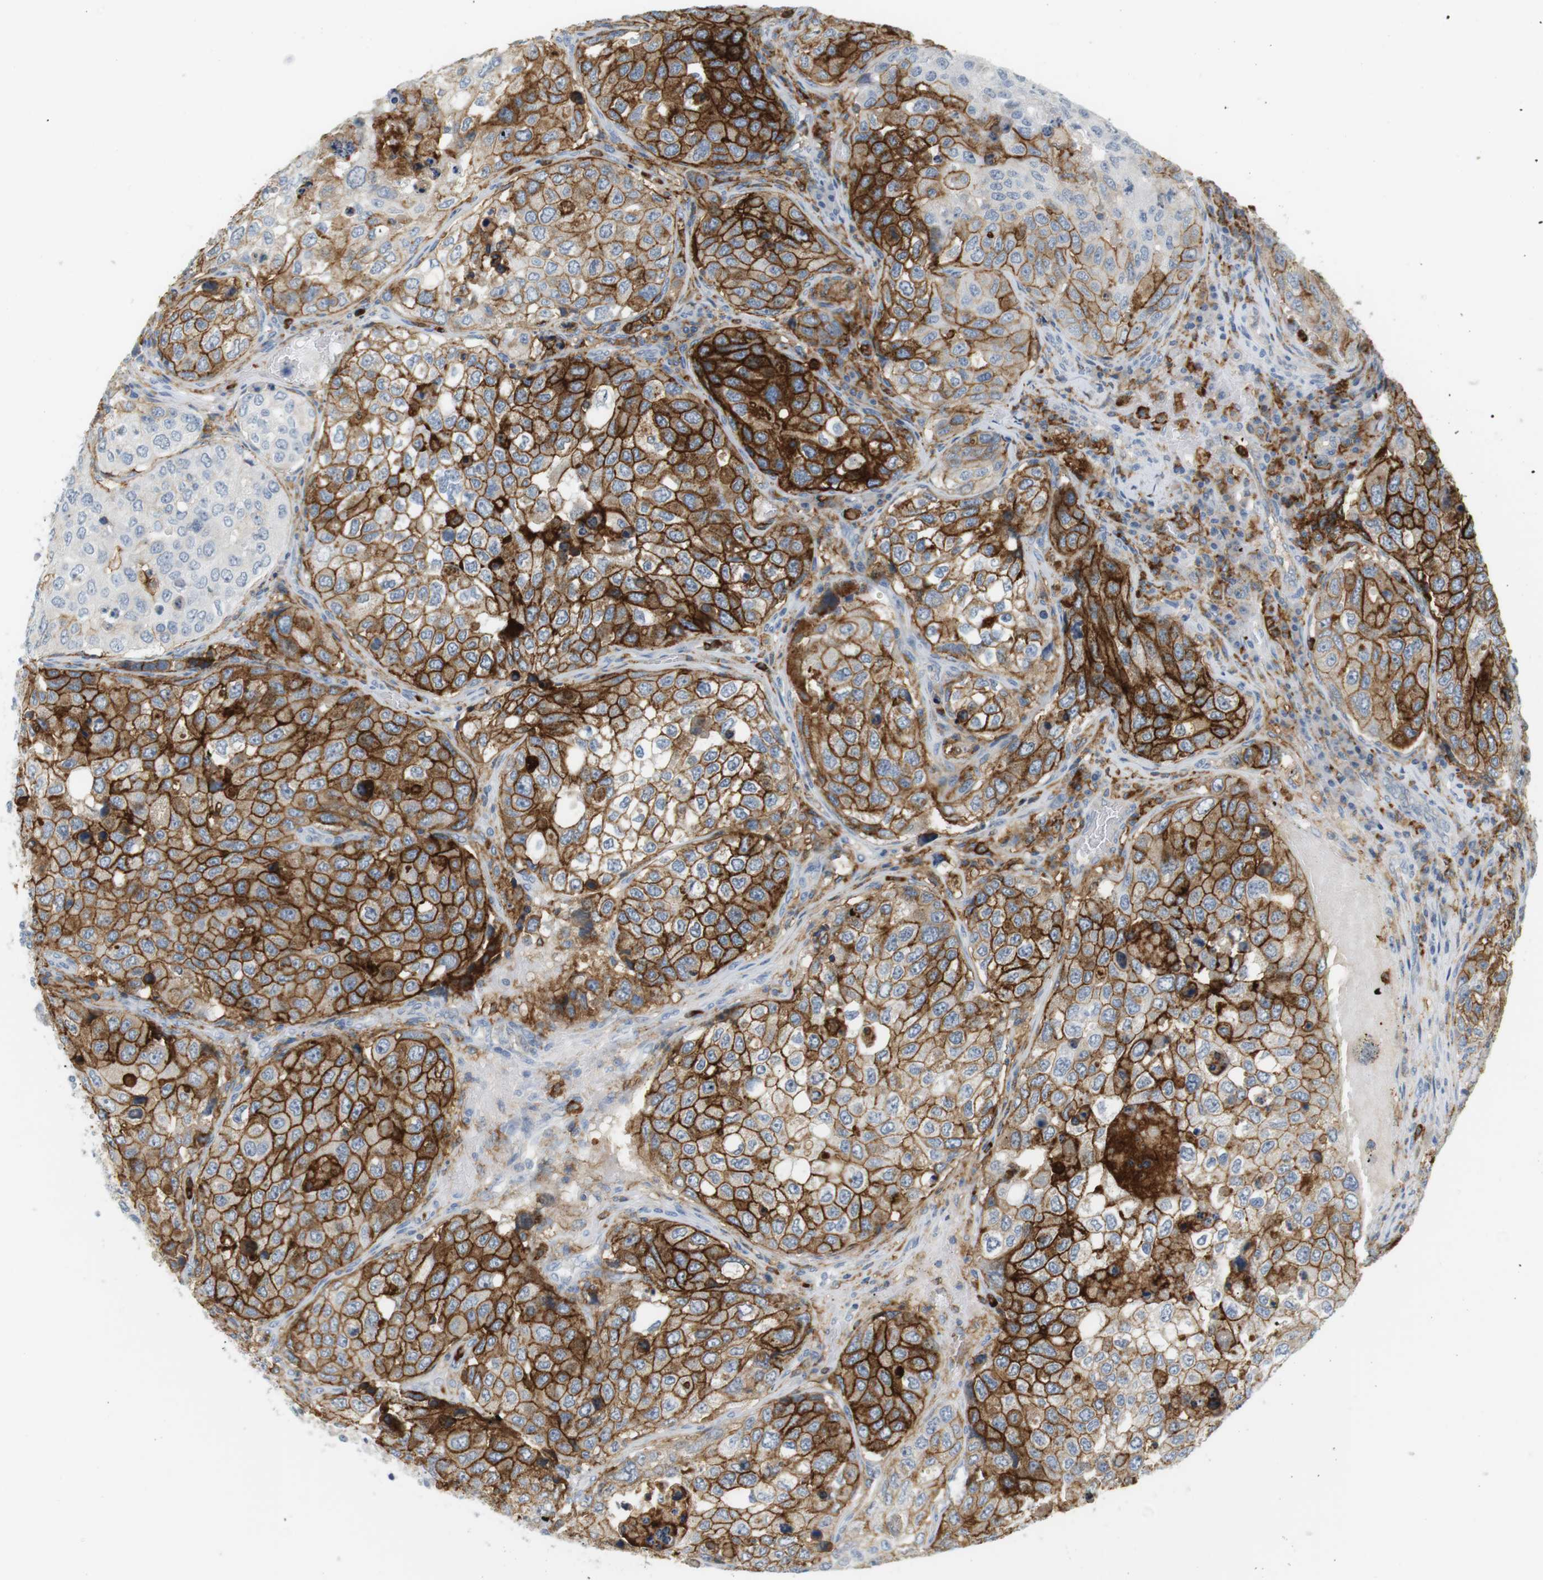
{"staining": {"intensity": "strong", "quantity": ">75%", "location": "cytoplasmic/membranous"}, "tissue": "urothelial cancer", "cell_type": "Tumor cells", "image_type": "cancer", "snomed": [{"axis": "morphology", "description": "Urothelial carcinoma, High grade"}, {"axis": "topography", "description": "Lymph node"}, {"axis": "topography", "description": "Urinary bladder"}], "caption": "Strong cytoplasmic/membranous protein positivity is identified in about >75% of tumor cells in high-grade urothelial carcinoma.", "gene": "SIRPA", "patient": {"sex": "male", "age": 51}}